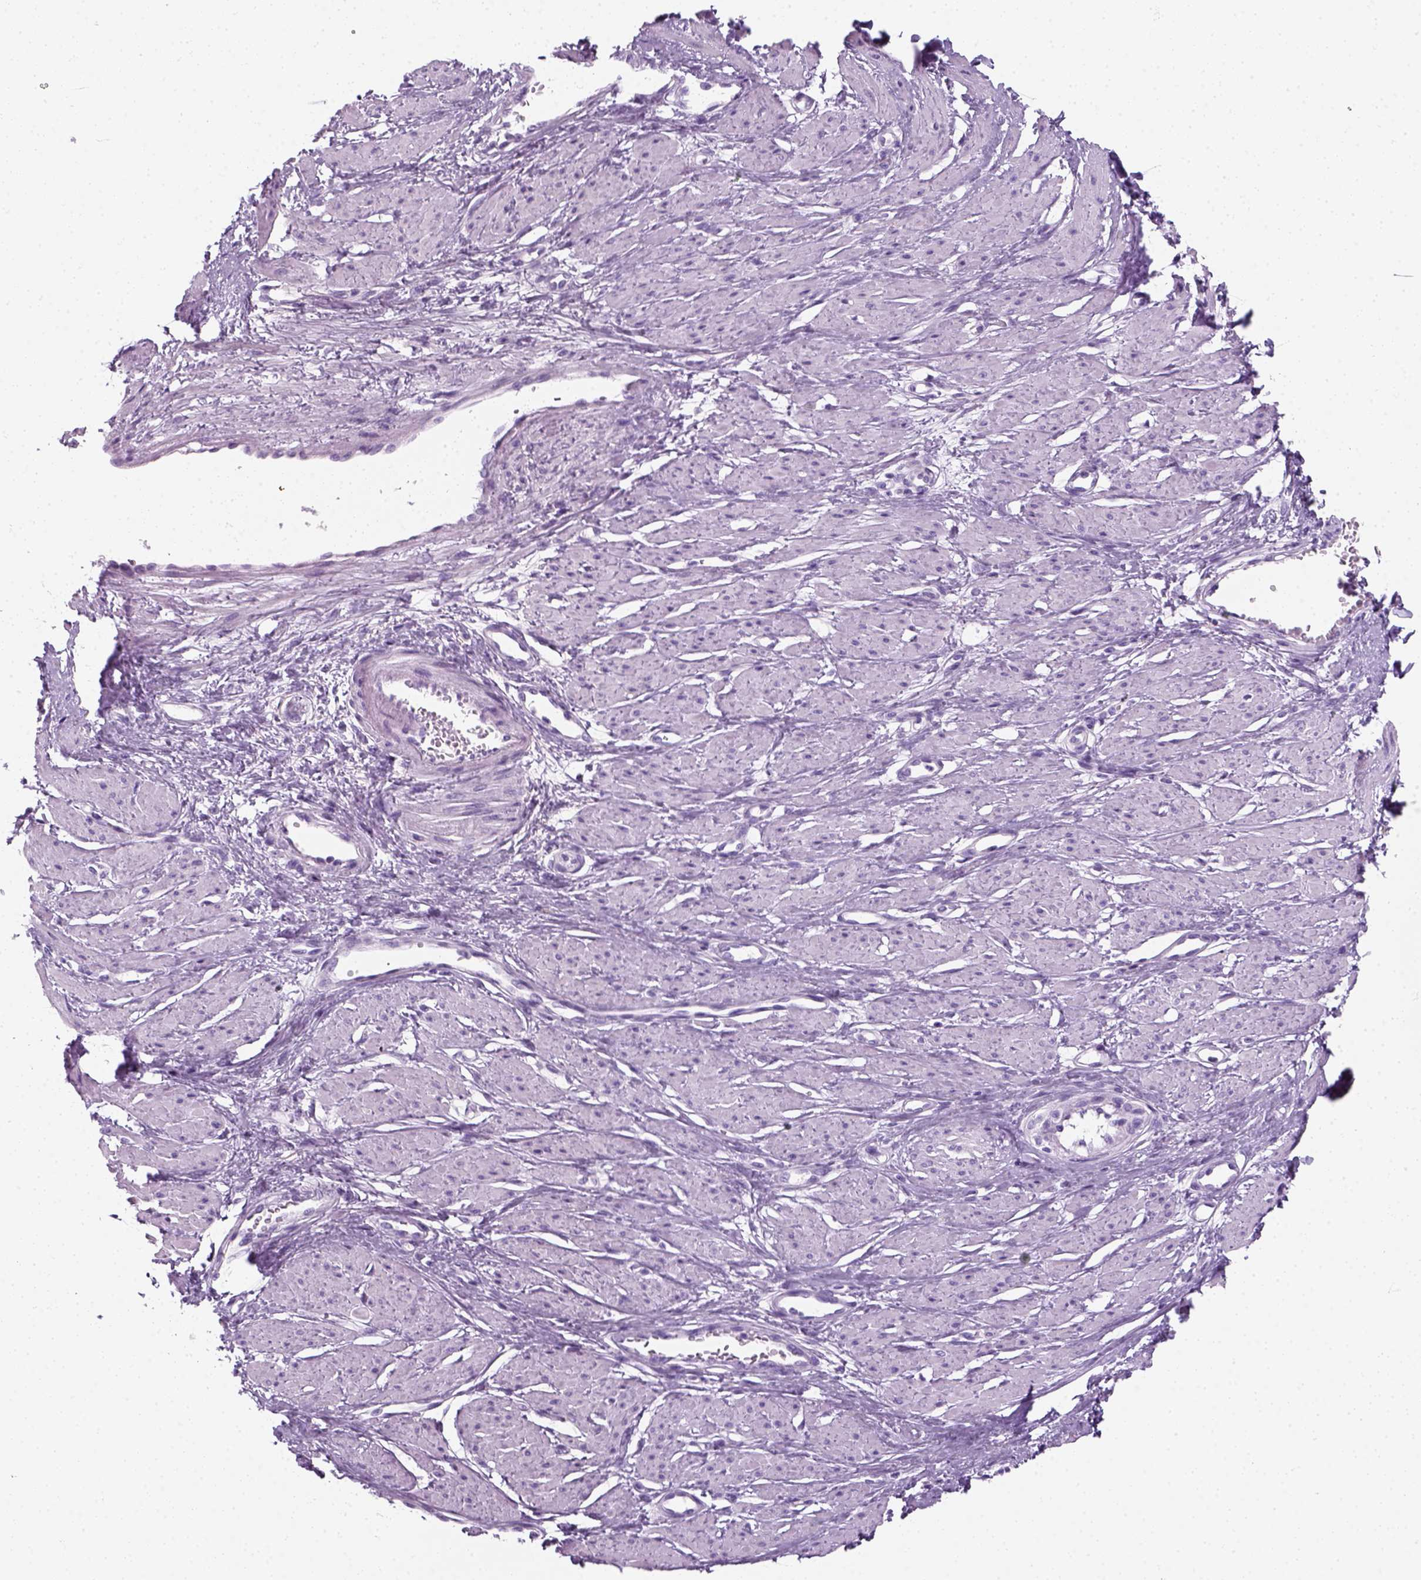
{"staining": {"intensity": "negative", "quantity": "none", "location": "none"}, "tissue": "smooth muscle", "cell_type": "Smooth muscle cells", "image_type": "normal", "snomed": [{"axis": "morphology", "description": "Normal tissue, NOS"}, {"axis": "topography", "description": "Smooth muscle"}, {"axis": "topography", "description": "Uterus"}], "caption": "A micrograph of human smooth muscle is negative for staining in smooth muscle cells. (DAB (3,3'-diaminobenzidine) immunohistochemistry, high magnification).", "gene": "SLC12A5", "patient": {"sex": "female", "age": 39}}